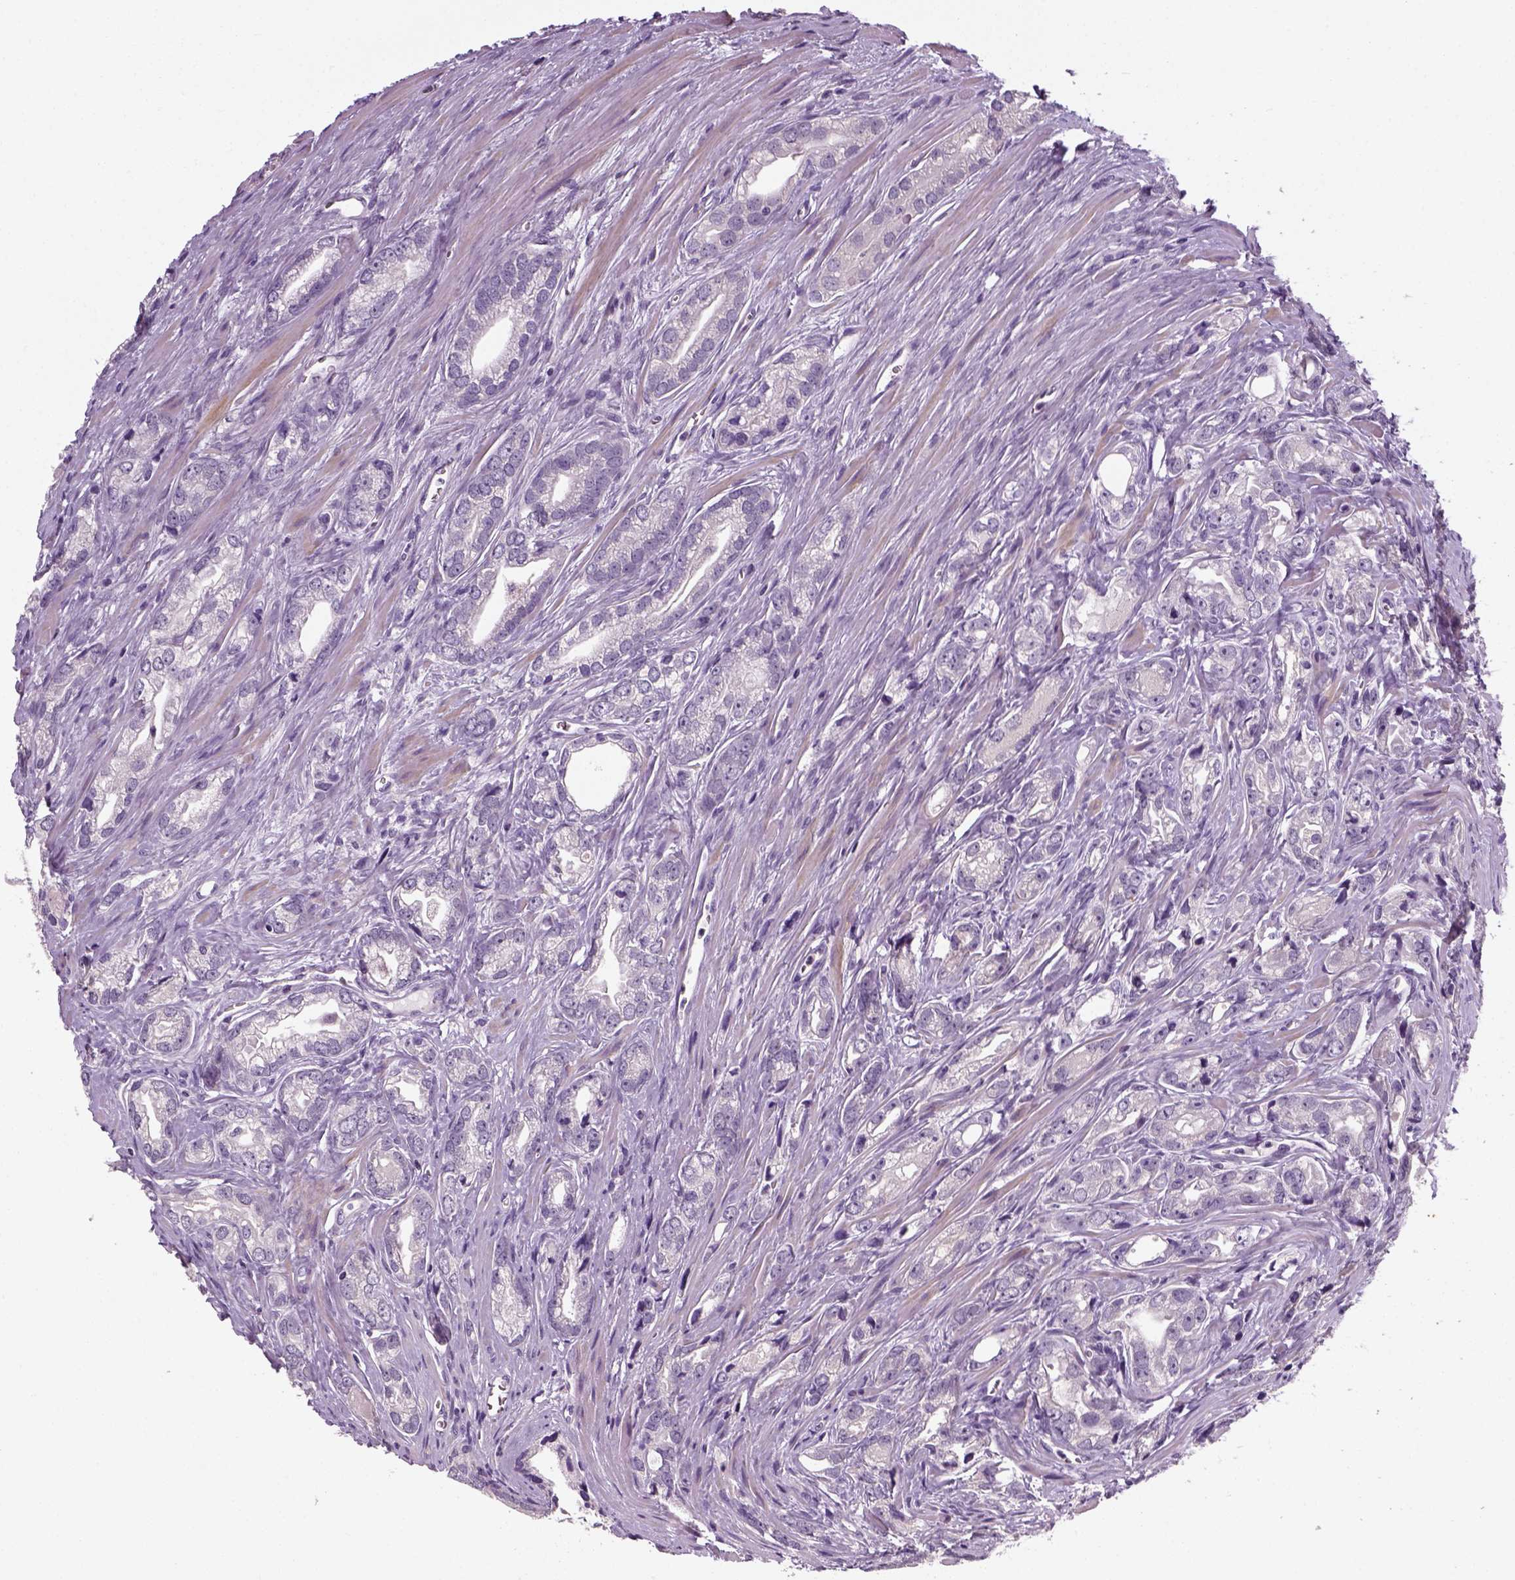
{"staining": {"intensity": "negative", "quantity": "none", "location": "none"}, "tissue": "prostate cancer", "cell_type": "Tumor cells", "image_type": "cancer", "snomed": [{"axis": "morphology", "description": "Adenocarcinoma, NOS"}, {"axis": "morphology", "description": "Adenocarcinoma, High grade"}, {"axis": "topography", "description": "Prostate"}], "caption": "This image is of prostate cancer (high-grade adenocarcinoma) stained with IHC to label a protein in brown with the nuclei are counter-stained blue. There is no positivity in tumor cells.", "gene": "ELOVL3", "patient": {"sex": "male", "age": 70}}